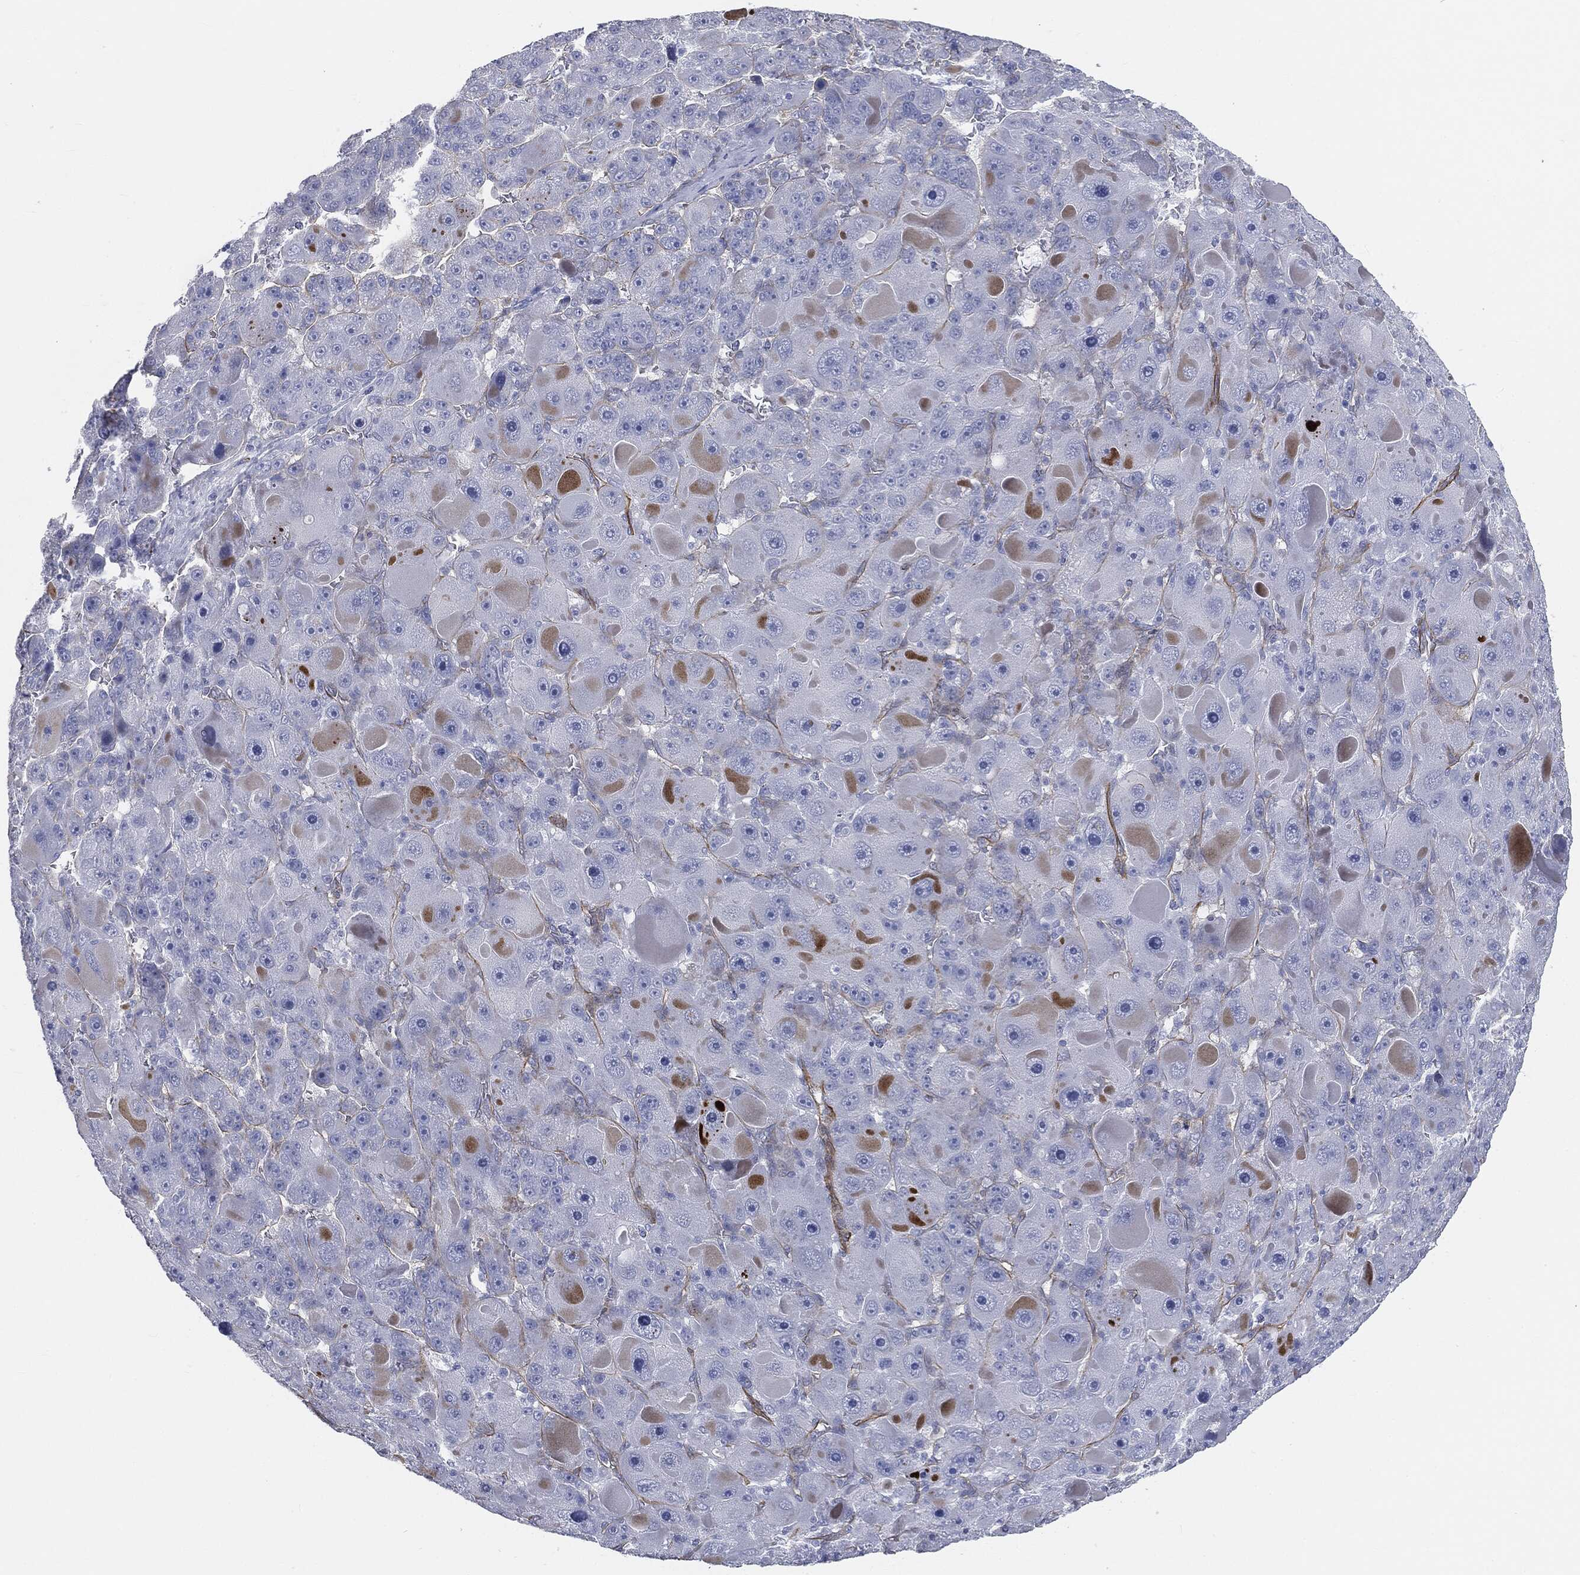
{"staining": {"intensity": "negative", "quantity": "none", "location": "none"}, "tissue": "liver cancer", "cell_type": "Tumor cells", "image_type": "cancer", "snomed": [{"axis": "morphology", "description": "Carcinoma, Hepatocellular, NOS"}, {"axis": "topography", "description": "Liver"}], "caption": "High power microscopy image of an immunohistochemistry (IHC) micrograph of liver hepatocellular carcinoma, revealing no significant positivity in tumor cells. (Stains: DAB (3,3'-diaminobenzidine) immunohistochemistry with hematoxylin counter stain, Microscopy: brightfield microscopy at high magnification).", "gene": "MUC5AC", "patient": {"sex": "male", "age": 76}}